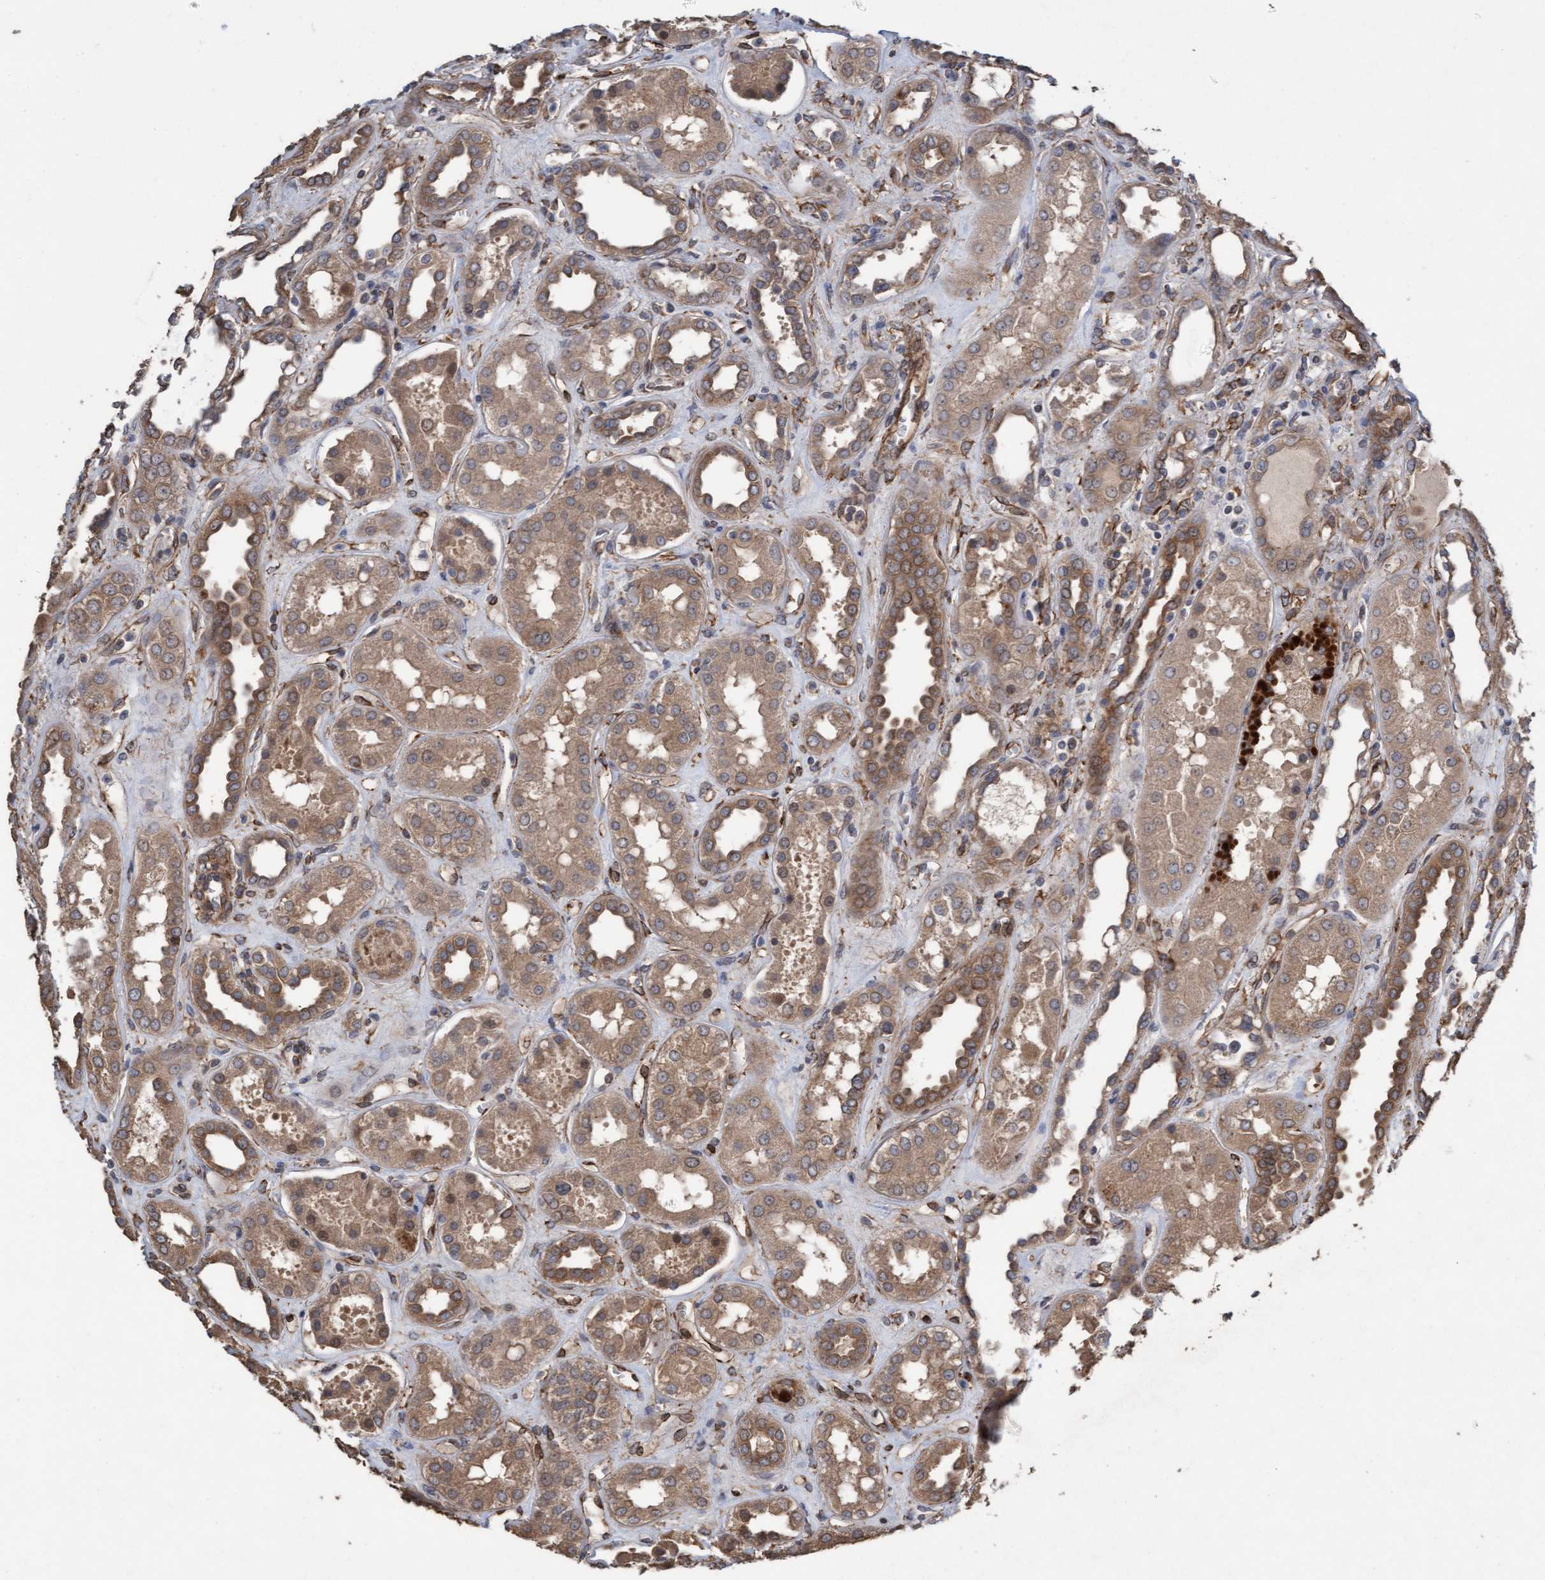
{"staining": {"intensity": "moderate", "quantity": ">75%", "location": "cytoplasmic/membranous,nuclear"}, "tissue": "kidney", "cell_type": "Cells in glomeruli", "image_type": "normal", "snomed": [{"axis": "morphology", "description": "Normal tissue, NOS"}, {"axis": "topography", "description": "Kidney"}], "caption": "The micrograph displays immunohistochemical staining of unremarkable kidney. There is moderate cytoplasmic/membranous,nuclear positivity is appreciated in about >75% of cells in glomeruli.", "gene": "CDC42EP4", "patient": {"sex": "male", "age": 59}}